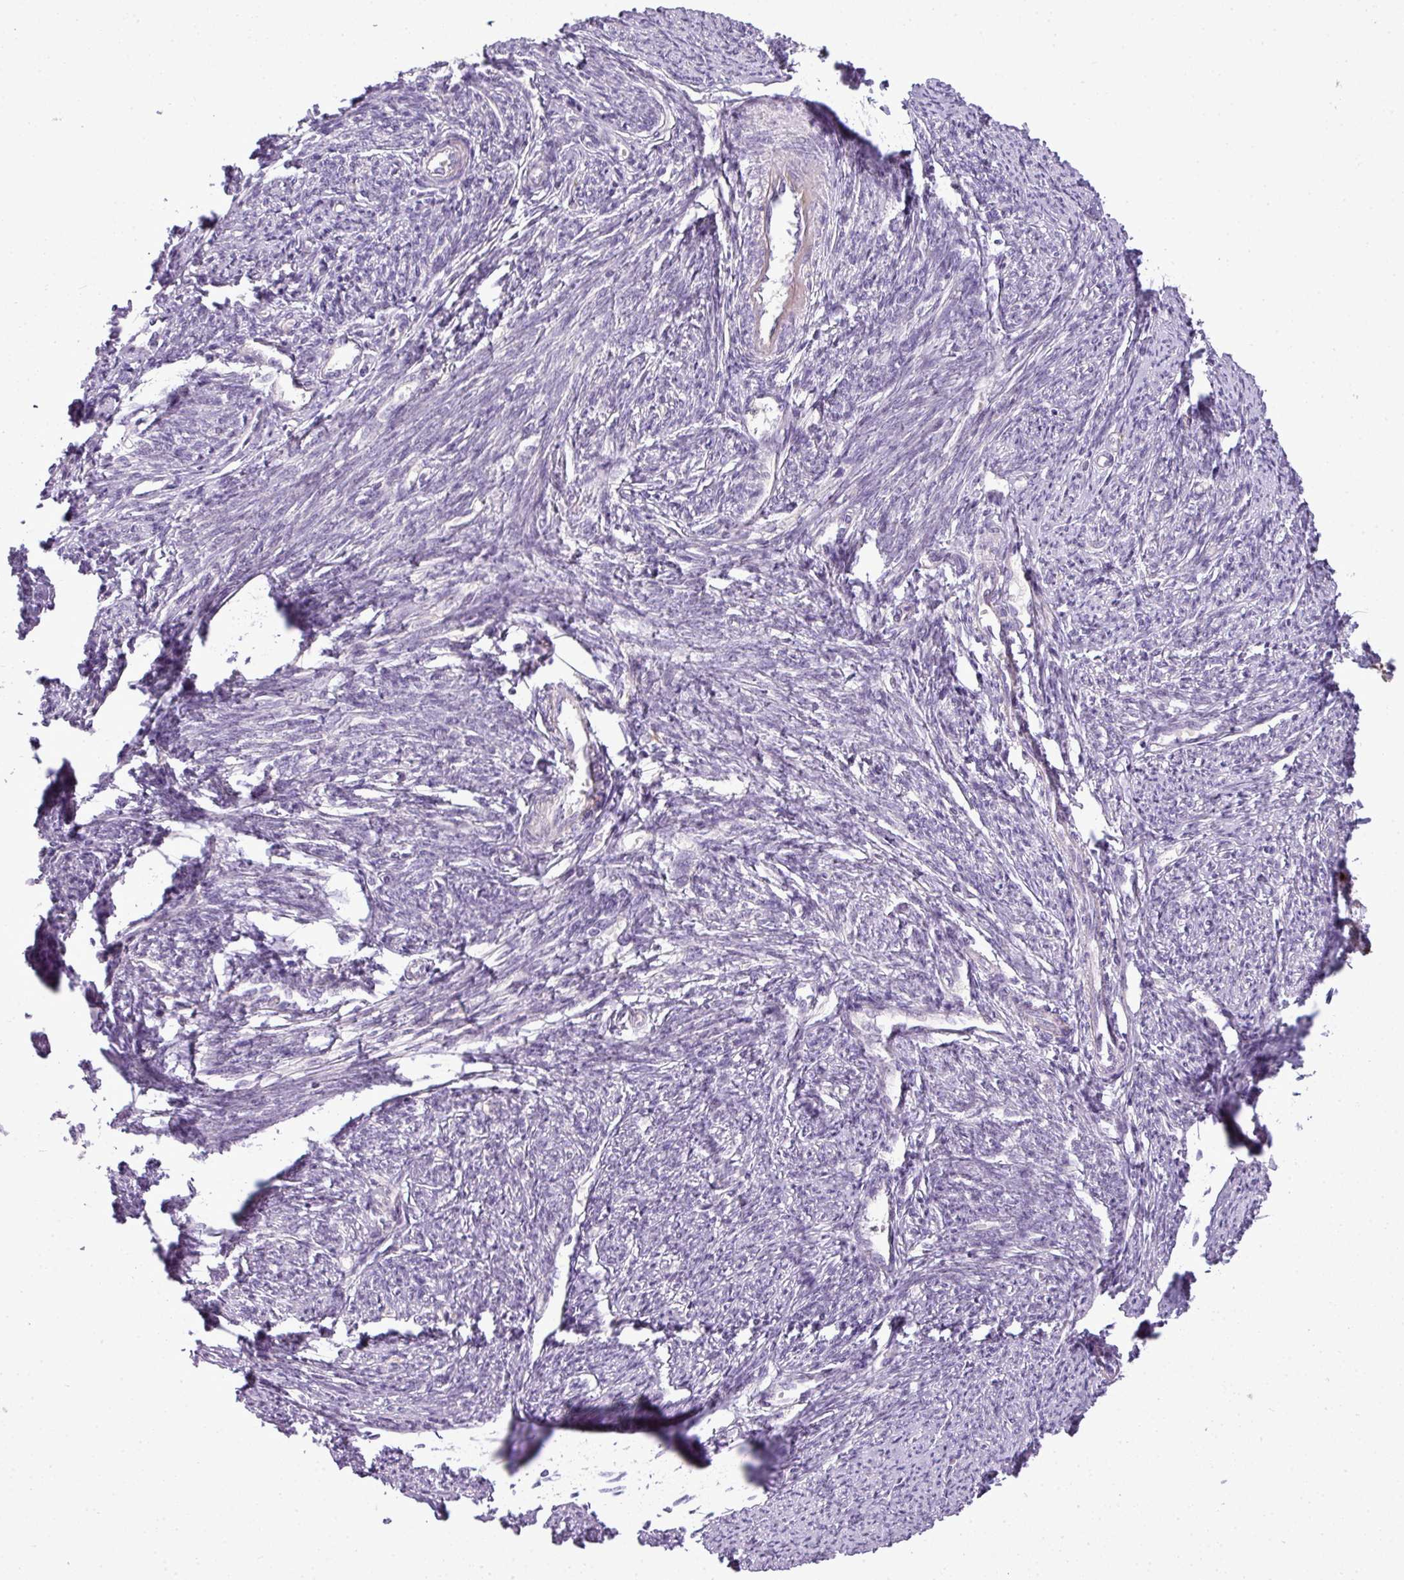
{"staining": {"intensity": "negative", "quantity": "none", "location": "none"}, "tissue": "smooth muscle", "cell_type": "Smooth muscle cells", "image_type": "normal", "snomed": [{"axis": "morphology", "description": "Normal tissue, NOS"}, {"axis": "topography", "description": "Smooth muscle"}, {"axis": "topography", "description": "Fallopian tube"}], "caption": "This is an immunohistochemistry (IHC) photomicrograph of normal smooth muscle. There is no staining in smooth muscle cells.", "gene": "C4A", "patient": {"sex": "female", "age": 59}}